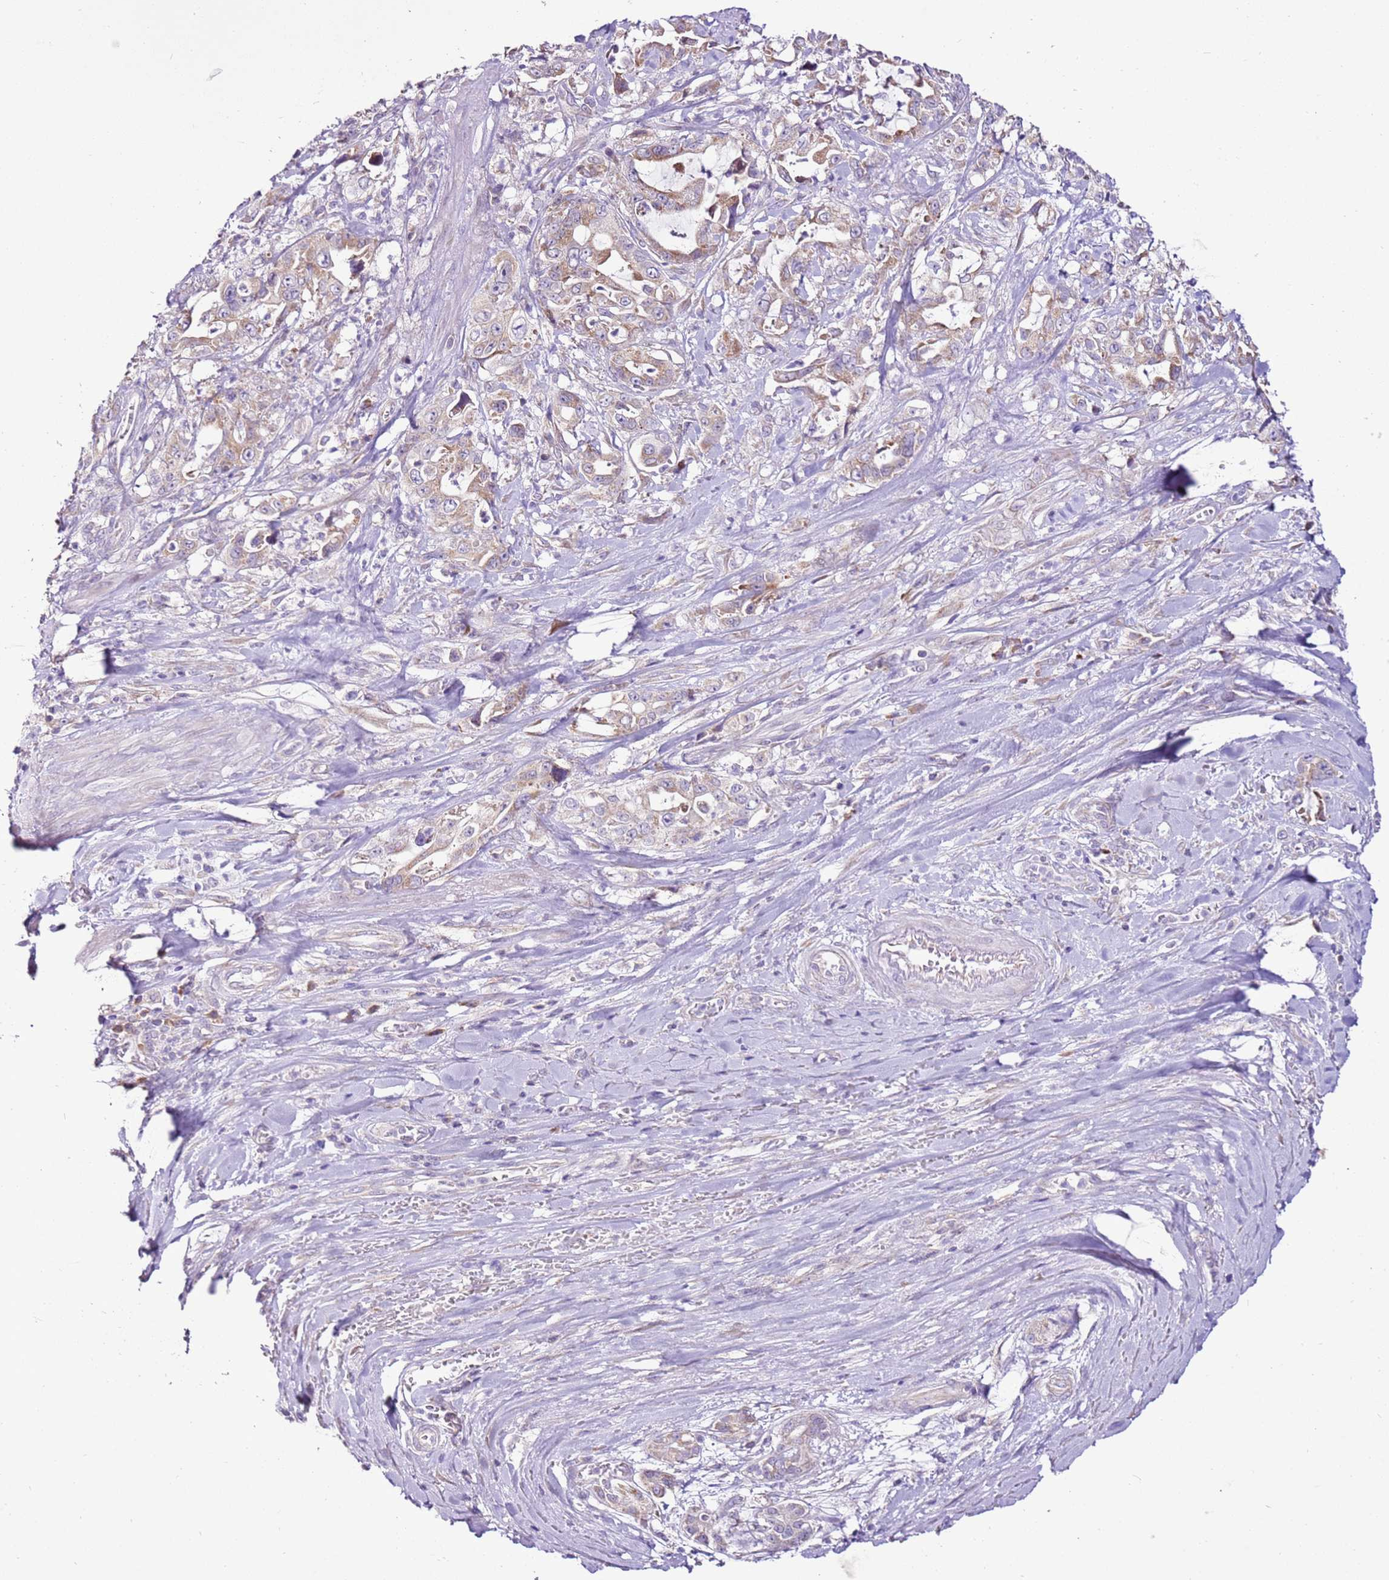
{"staining": {"intensity": "weak", "quantity": "25%-75%", "location": "cytoplasmic/membranous"}, "tissue": "pancreatic cancer", "cell_type": "Tumor cells", "image_type": "cancer", "snomed": [{"axis": "morphology", "description": "Adenocarcinoma, NOS"}, {"axis": "topography", "description": "Pancreas"}], "caption": "Pancreatic cancer stained for a protein reveals weak cytoplasmic/membranous positivity in tumor cells. (brown staining indicates protein expression, while blue staining denotes nuclei).", "gene": "MRPL36", "patient": {"sex": "female", "age": 61}}